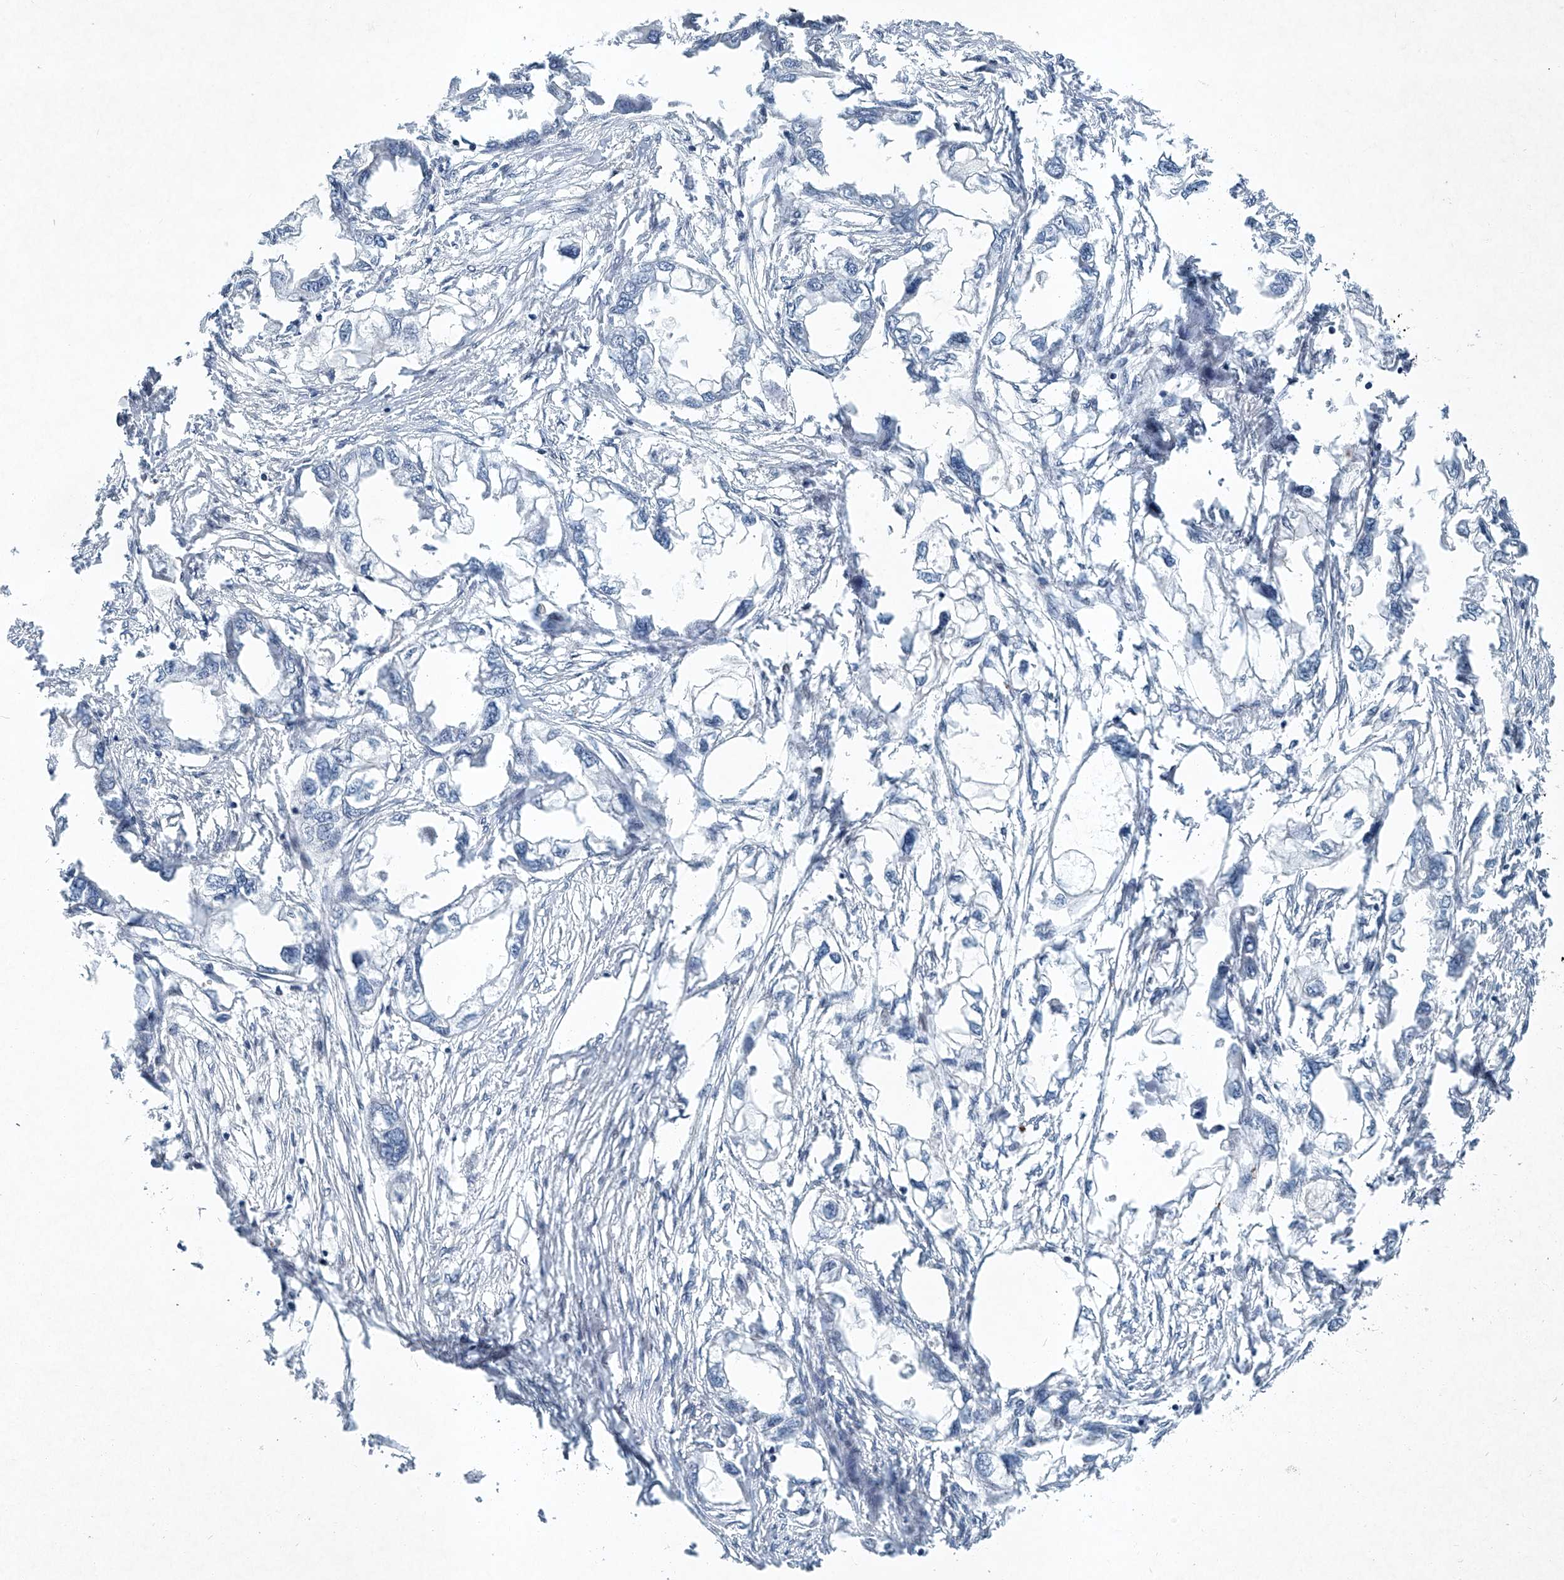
{"staining": {"intensity": "negative", "quantity": "none", "location": "none"}, "tissue": "endometrial cancer", "cell_type": "Tumor cells", "image_type": "cancer", "snomed": [{"axis": "morphology", "description": "Adenocarcinoma, NOS"}, {"axis": "morphology", "description": "Adenocarcinoma, metastatic, NOS"}, {"axis": "topography", "description": "Adipose tissue"}, {"axis": "topography", "description": "Endometrium"}], "caption": "The image demonstrates no significant positivity in tumor cells of endometrial cancer.", "gene": "TFDP1", "patient": {"sex": "female", "age": 67}}